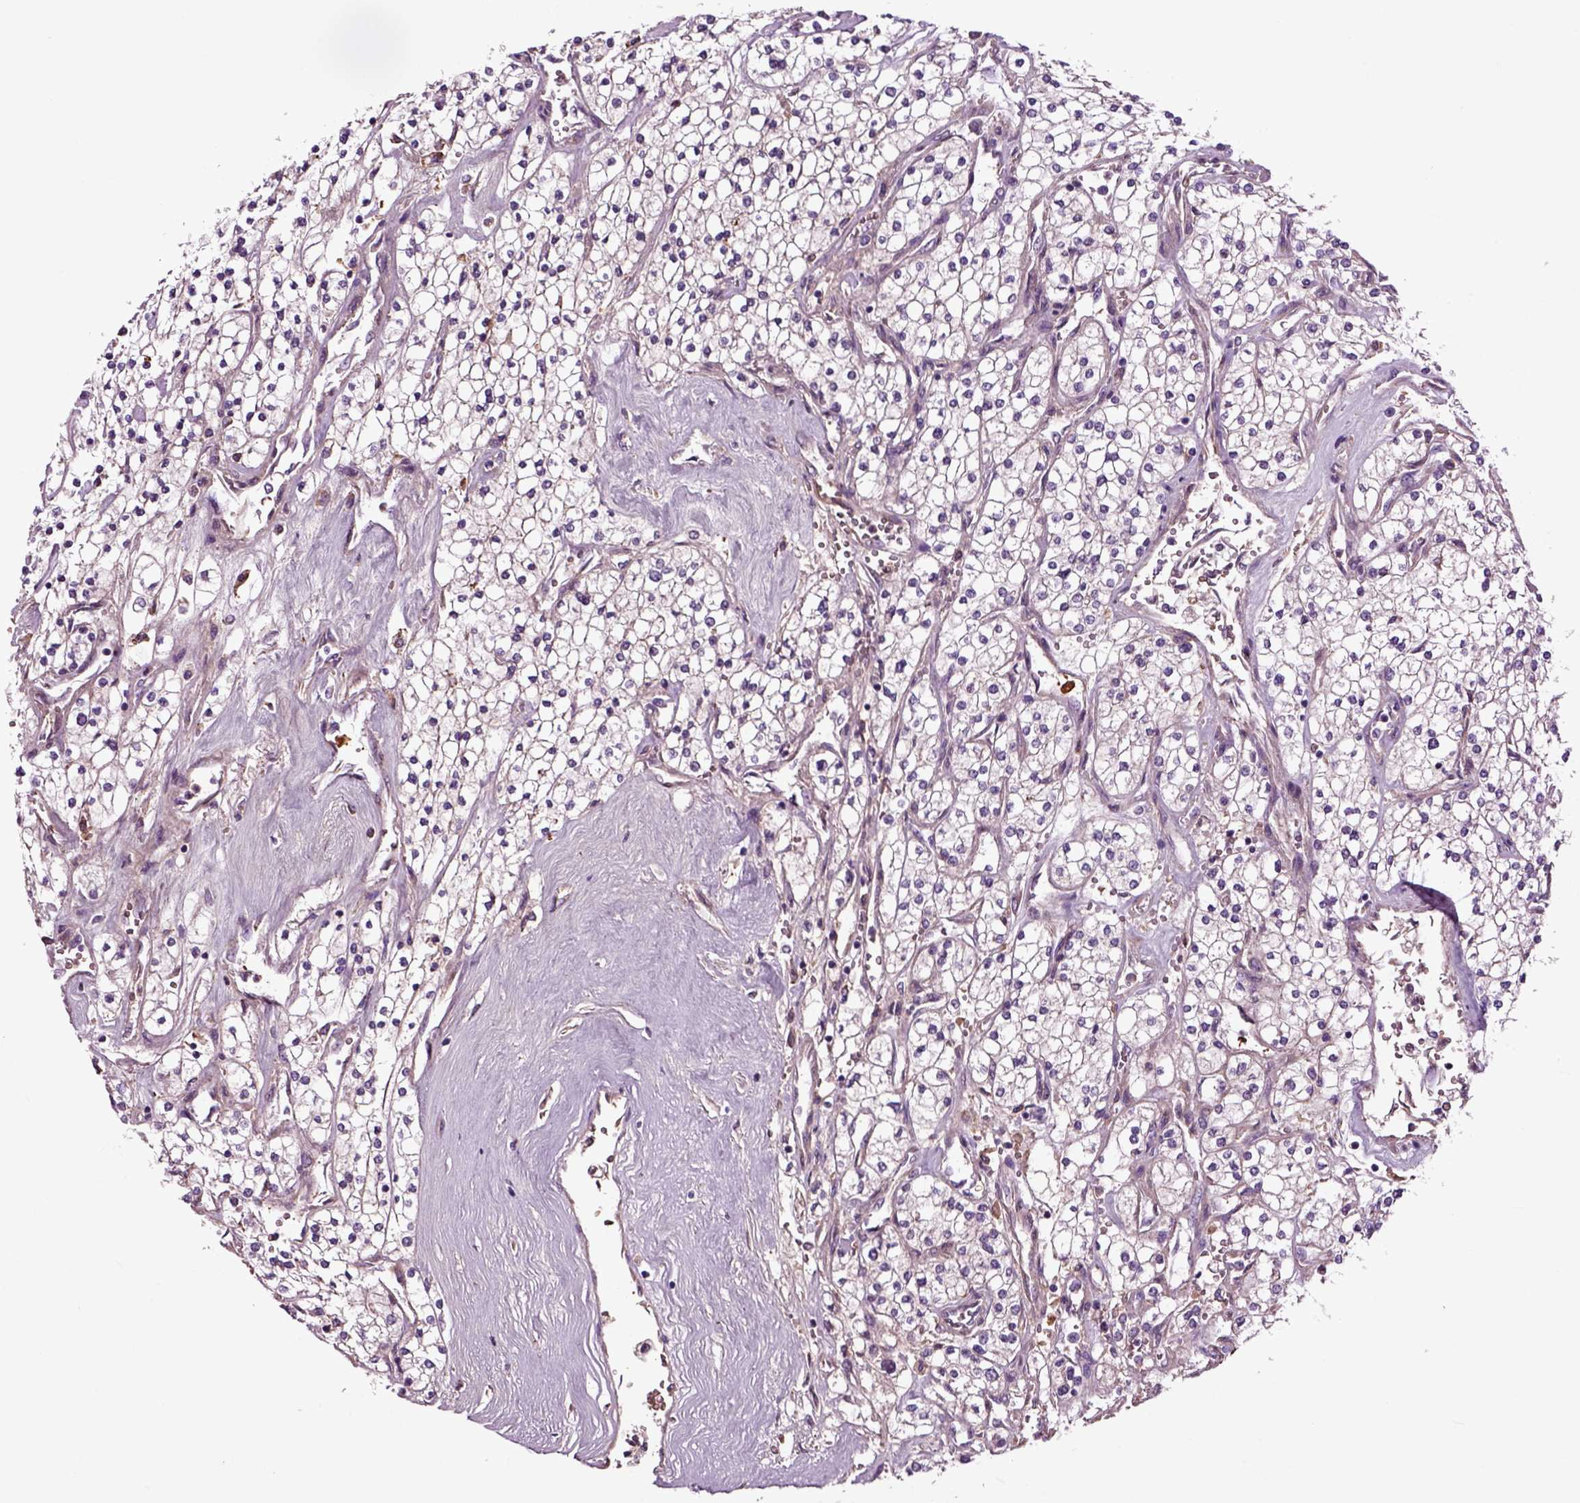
{"staining": {"intensity": "negative", "quantity": "none", "location": "none"}, "tissue": "renal cancer", "cell_type": "Tumor cells", "image_type": "cancer", "snomed": [{"axis": "morphology", "description": "Adenocarcinoma, NOS"}, {"axis": "topography", "description": "Kidney"}], "caption": "This is a micrograph of immunohistochemistry staining of renal adenocarcinoma, which shows no positivity in tumor cells. (Stains: DAB (3,3'-diaminobenzidine) immunohistochemistry with hematoxylin counter stain, Microscopy: brightfield microscopy at high magnification).", "gene": "SPON1", "patient": {"sex": "male", "age": 80}}